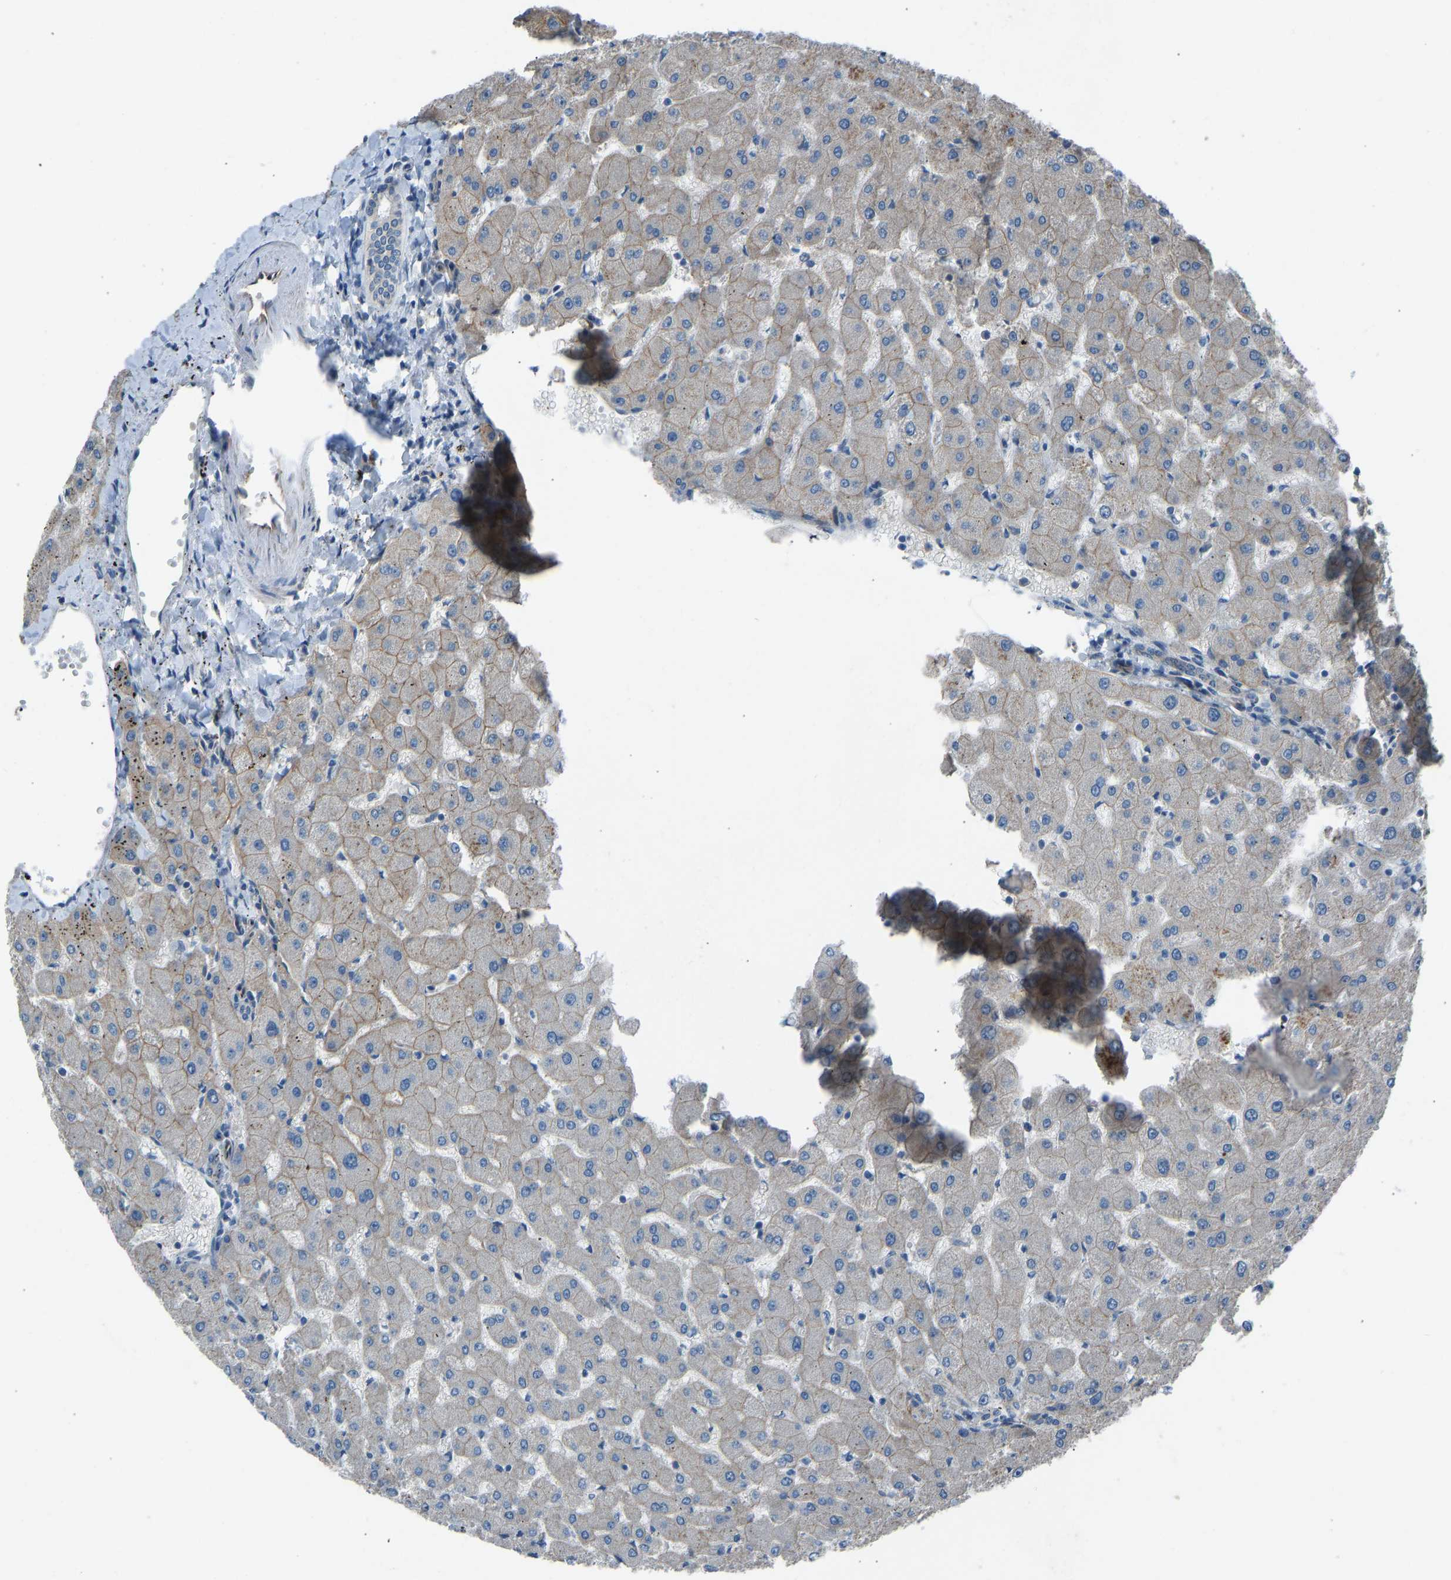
{"staining": {"intensity": "negative", "quantity": "none", "location": "none"}, "tissue": "liver", "cell_type": "Cholangiocytes", "image_type": "normal", "snomed": [{"axis": "morphology", "description": "Normal tissue, NOS"}, {"axis": "topography", "description": "Liver"}], "caption": "An immunohistochemistry micrograph of benign liver is shown. There is no staining in cholangiocytes of liver.", "gene": "SLC43A1", "patient": {"sex": "female", "age": 63}}